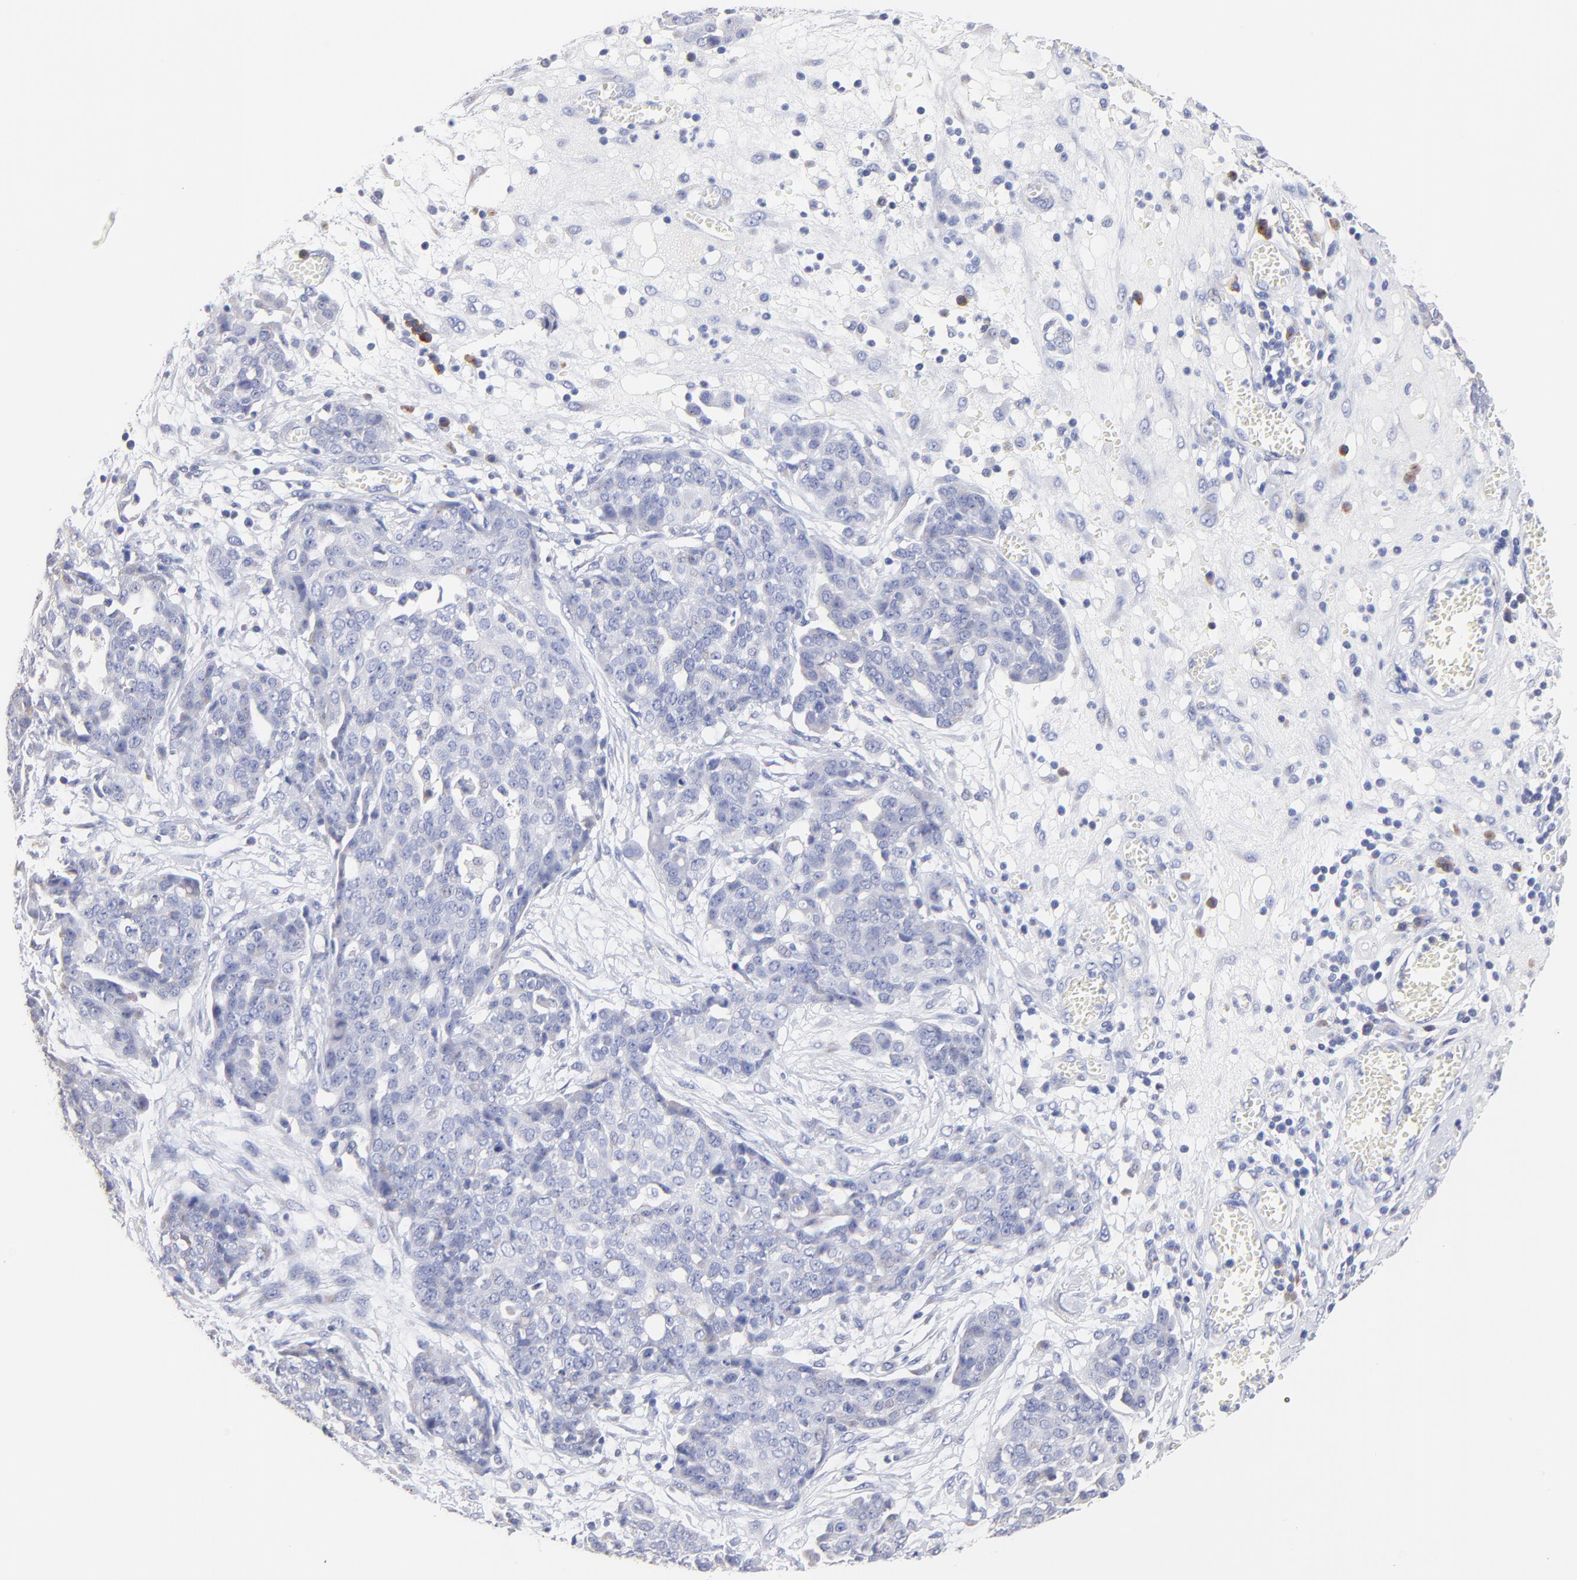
{"staining": {"intensity": "negative", "quantity": "none", "location": "none"}, "tissue": "ovarian cancer", "cell_type": "Tumor cells", "image_type": "cancer", "snomed": [{"axis": "morphology", "description": "Cystadenocarcinoma, serous, NOS"}, {"axis": "topography", "description": "Soft tissue"}, {"axis": "topography", "description": "Ovary"}], "caption": "IHC micrograph of serous cystadenocarcinoma (ovarian) stained for a protein (brown), which demonstrates no expression in tumor cells.", "gene": "LAX1", "patient": {"sex": "female", "age": 57}}